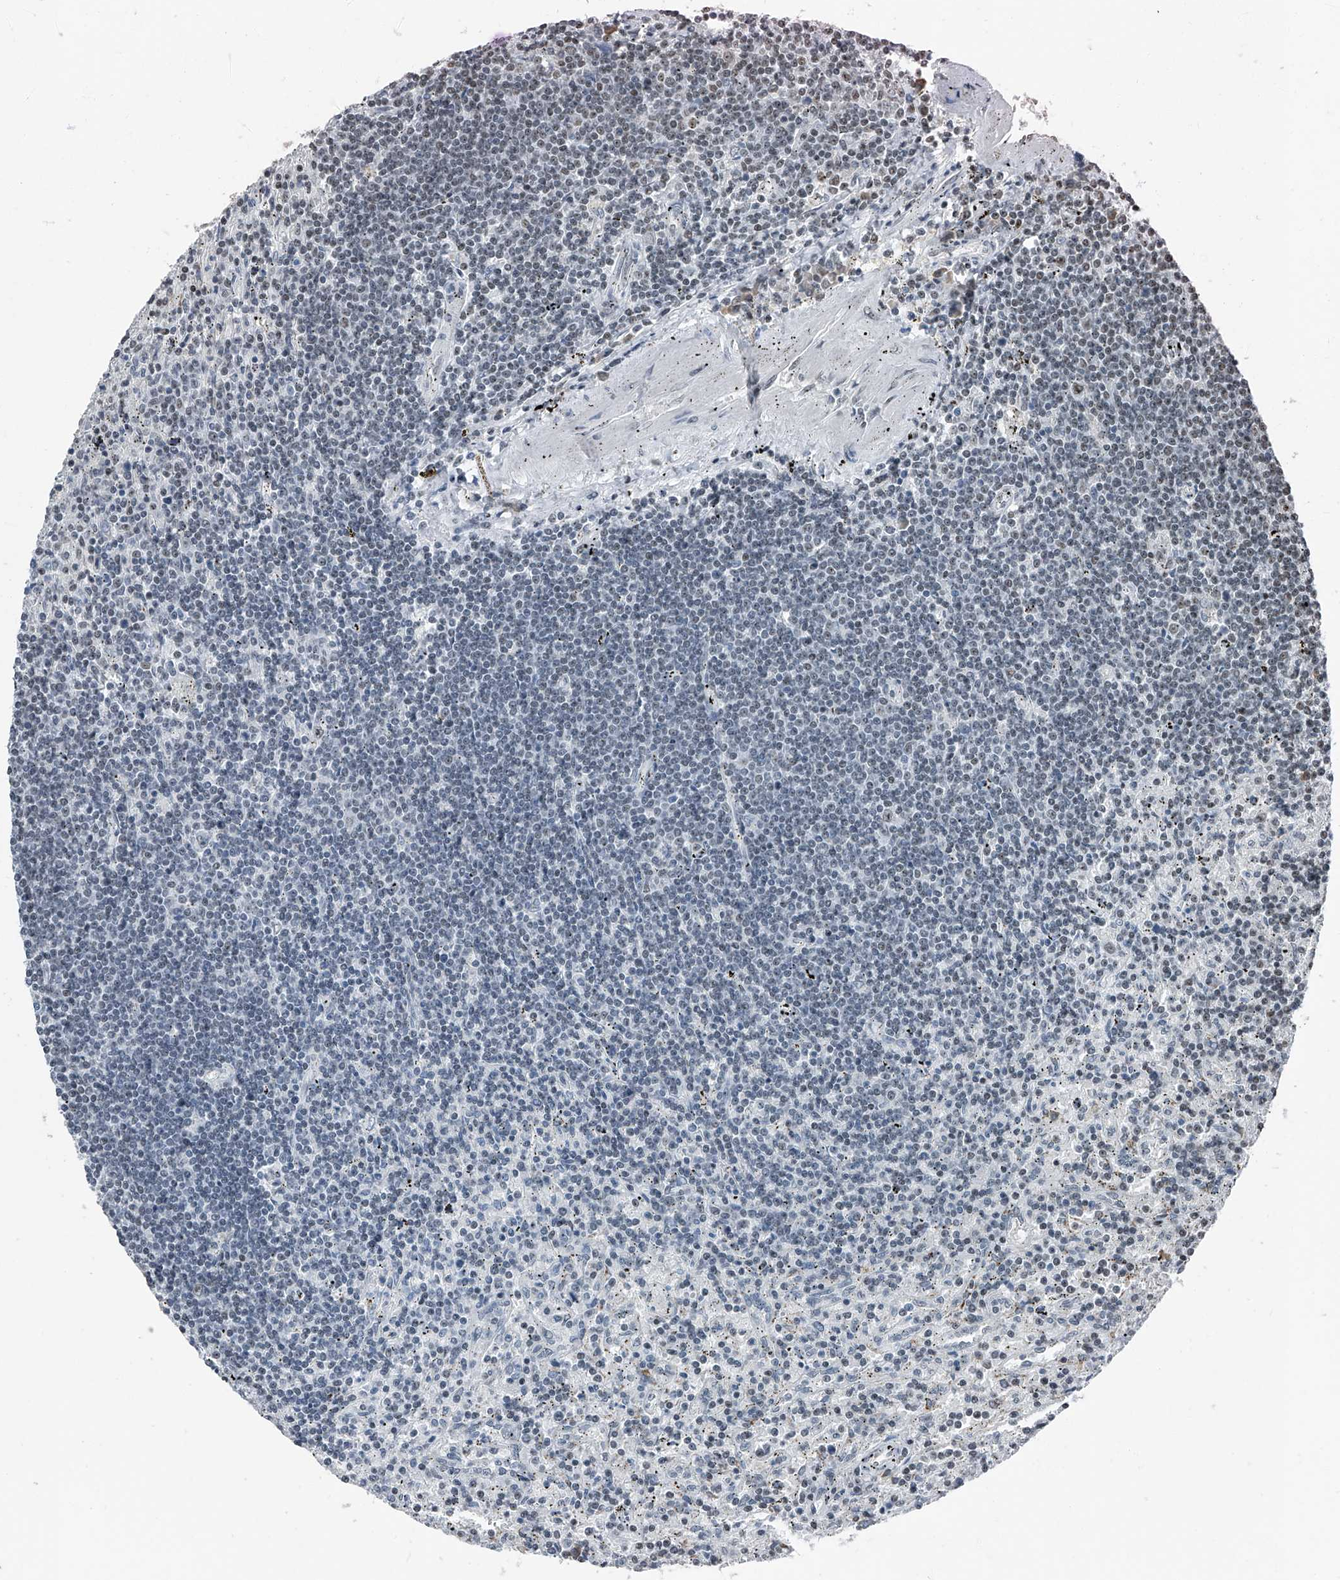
{"staining": {"intensity": "negative", "quantity": "none", "location": "none"}, "tissue": "lymphoma", "cell_type": "Tumor cells", "image_type": "cancer", "snomed": [{"axis": "morphology", "description": "Malignant lymphoma, non-Hodgkin's type, Low grade"}, {"axis": "topography", "description": "Spleen"}], "caption": "Lymphoma stained for a protein using immunohistochemistry (IHC) exhibits no expression tumor cells.", "gene": "TCOF1", "patient": {"sex": "male", "age": 76}}